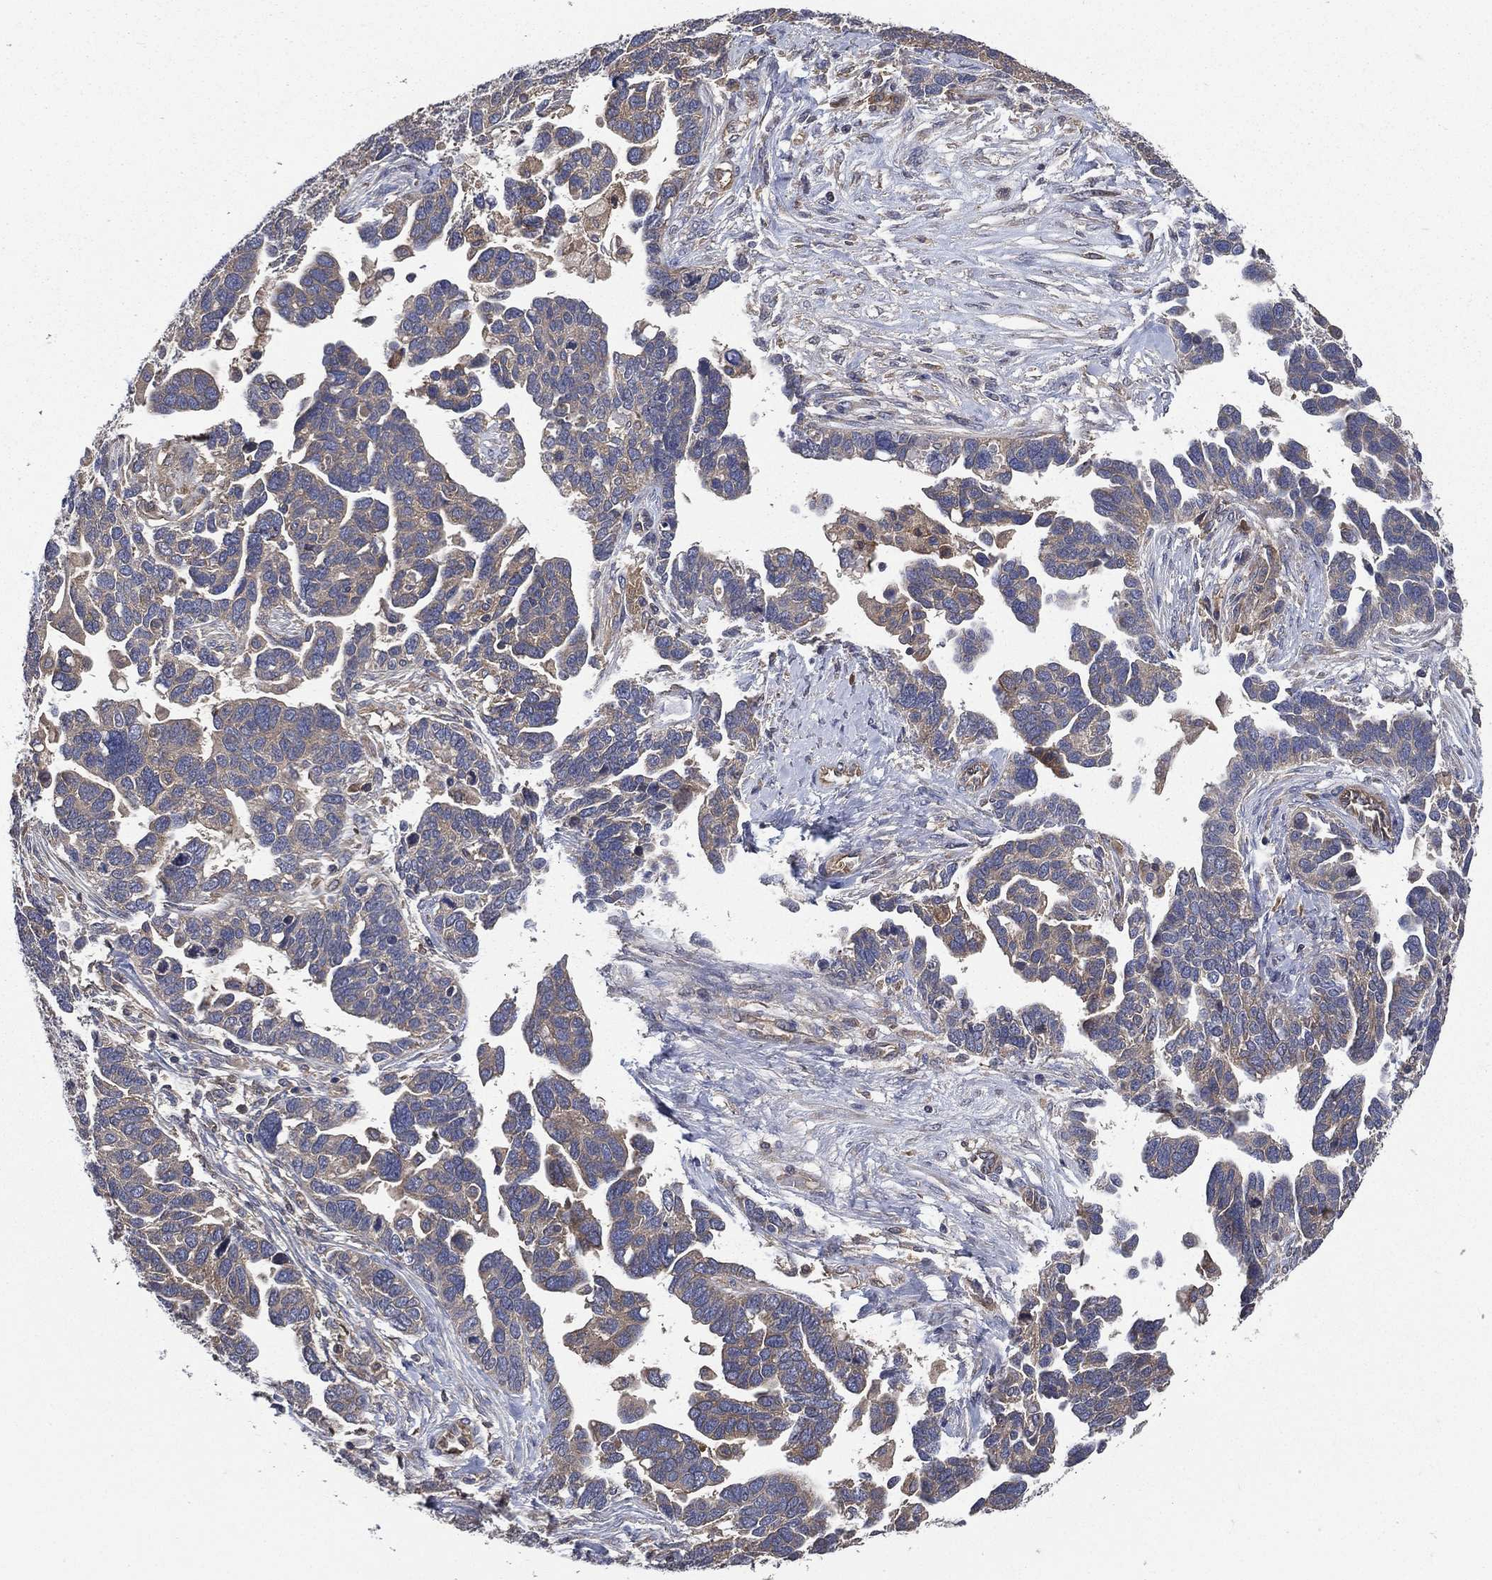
{"staining": {"intensity": "weak", "quantity": "25%-75%", "location": "cytoplasmic/membranous"}, "tissue": "ovarian cancer", "cell_type": "Tumor cells", "image_type": "cancer", "snomed": [{"axis": "morphology", "description": "Cystadenocarcinoma, serous, NOS"}, {"axis": "topography", "description": "Ovary"}], "caption": "This histopathology image displays ovarian cancer (serous cystadenocarcinoma) stained with immunohistochemistry (IHC) to label a protein in brown. The cytoplasmic/membranous of tumor cells show weak positivity for the protein. Nuclei are counter-stained blue.", "gene": "SMPD3", "patient": {"sex": "female", "age": 54}}